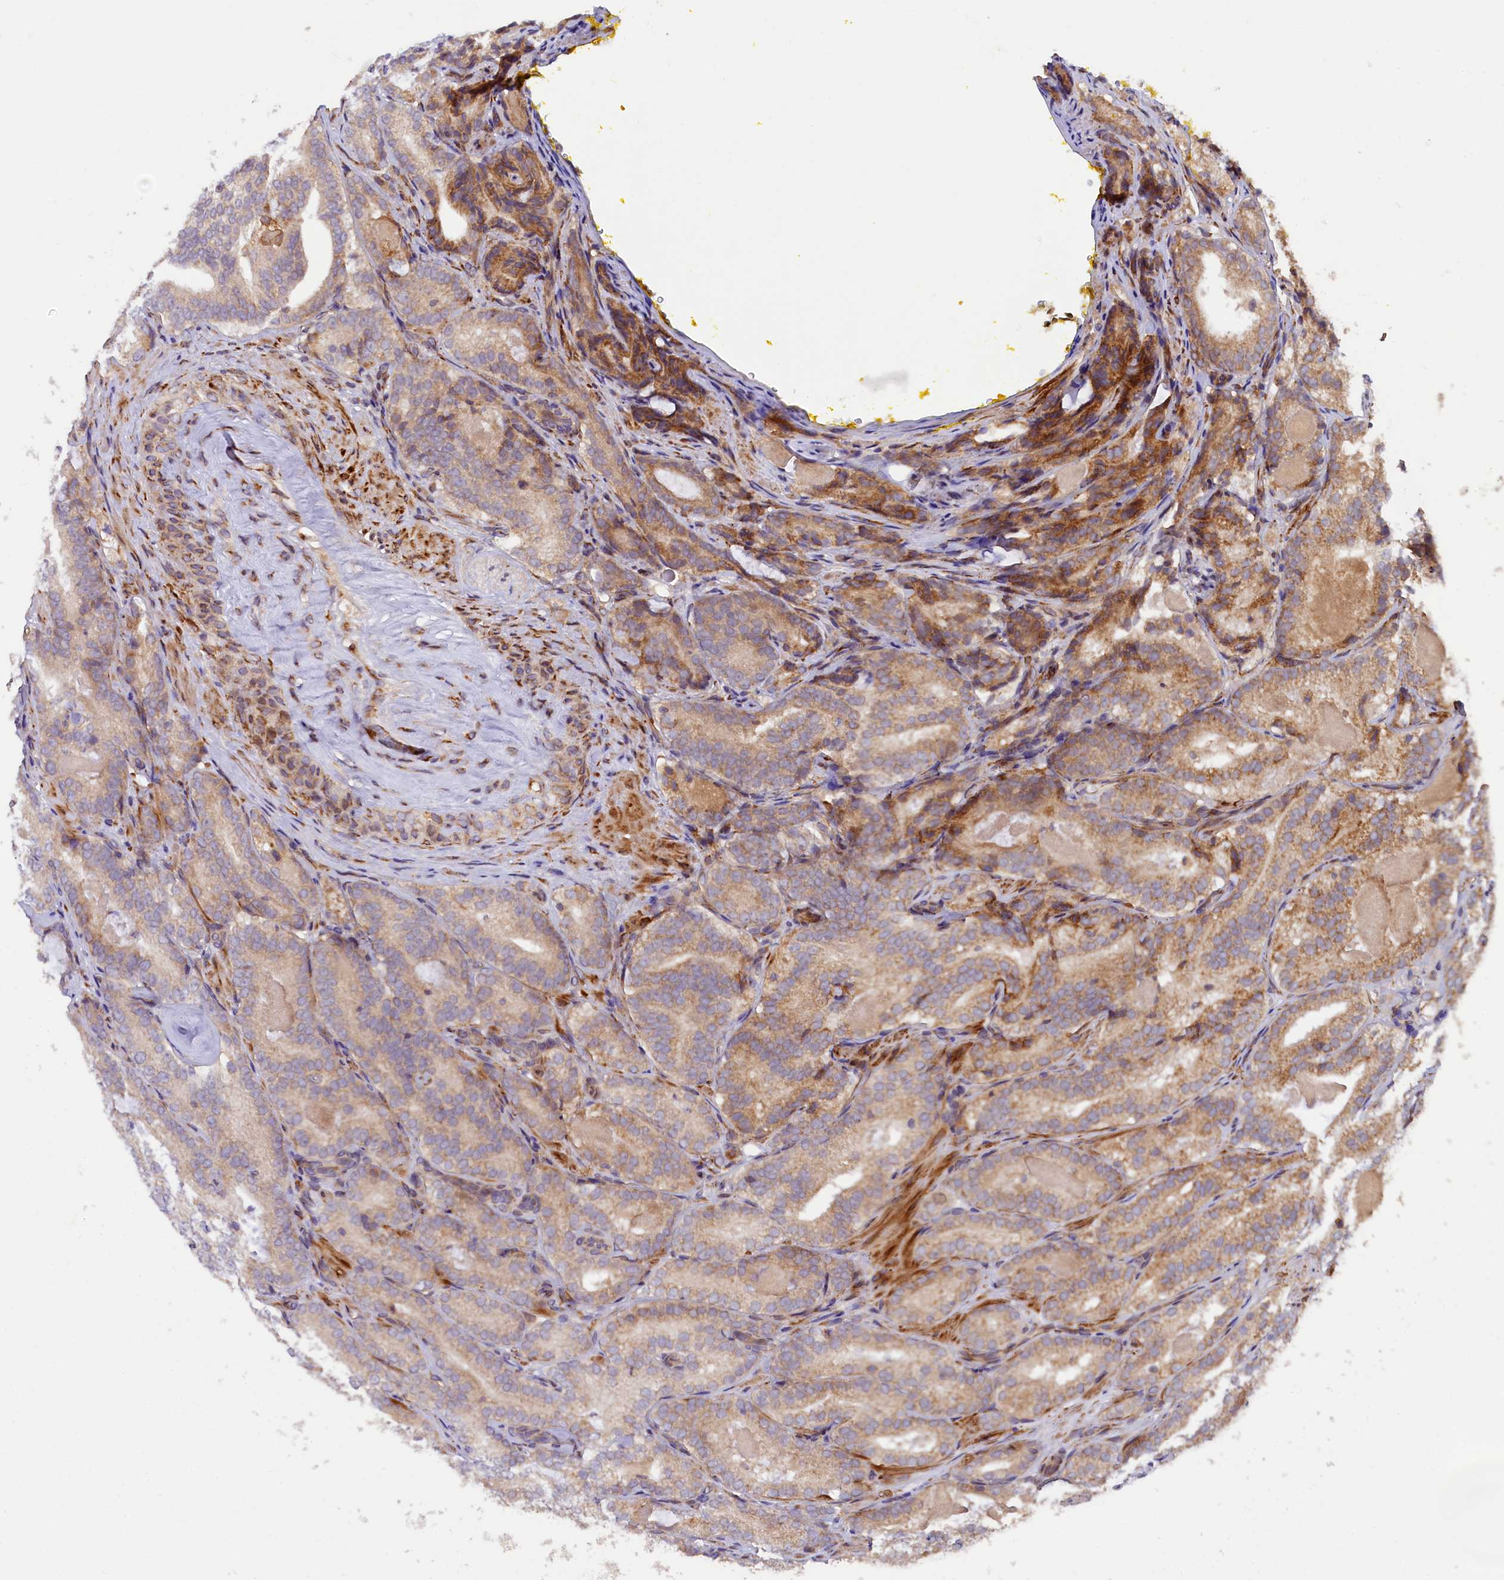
{"staining": {"intensity": "moderate", "quantity": ">75%", "location": "cytoplasmic/membranous"}, "tissue": "prostate cancer", "cell_type": "Tumor cells", "image_type": "cancer", "snomed": [{"axis": "morphology", "description": "Adenocarcinoma, High grade"}, {"axis": "topography", "description": "Prostate"}], "caption": "Immunohistochemical staining of prostate cancer demonstrates moderate cytoplasmic/membranous protein expression in about >75% of tumor cells.", "gene": "SSC5D", "patient": {"sex": "male", "age": 57}}